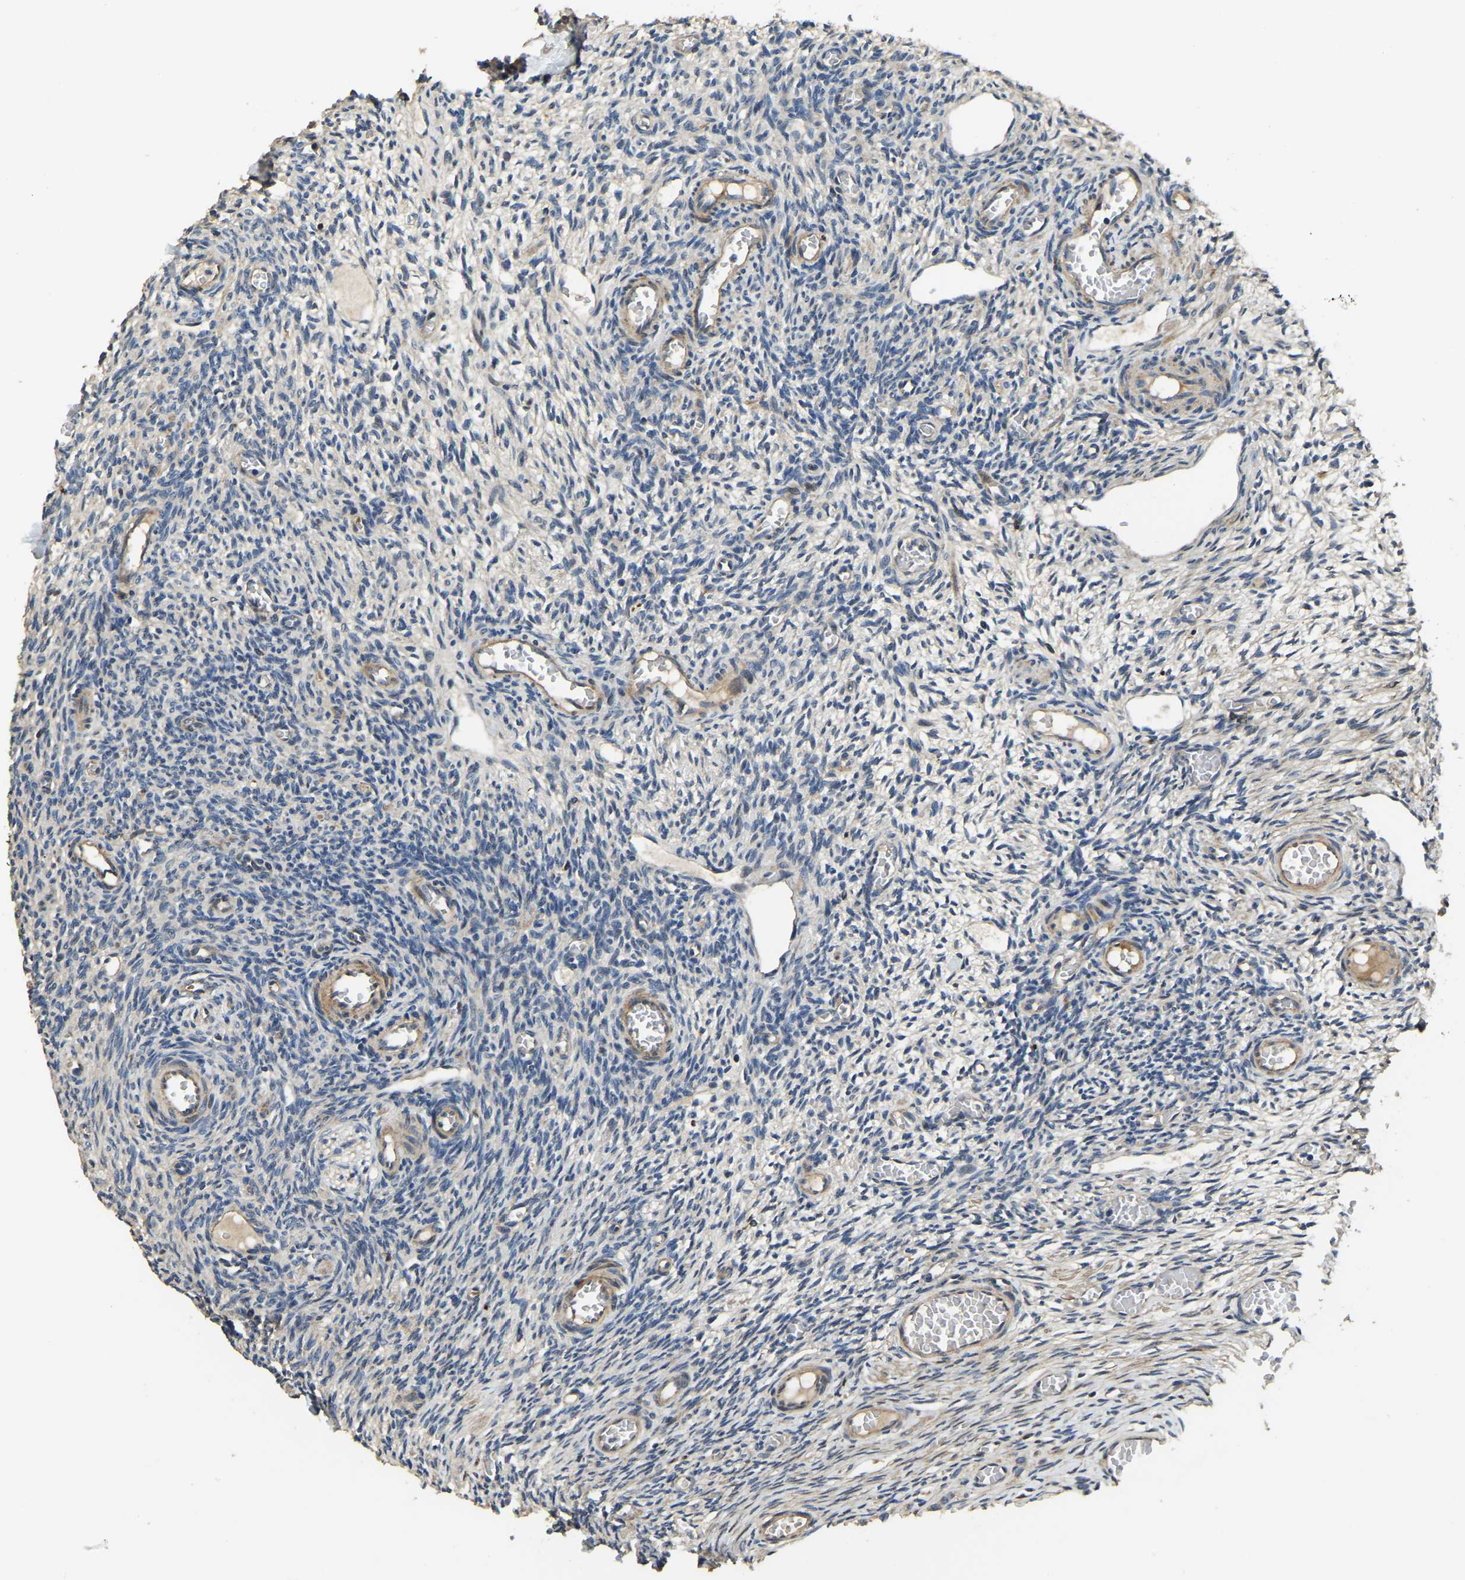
{"staining": {"intensity": "weak", "quantity": "25%-75%", "location": "cytoplasmic/membranous"}, "tissue": "ovary", "cell_type": "Ovarian stroma cells", "image_type": "normal", "snomed": [{"axis": "morphology", "description": "Normal tissue, NOS"}, {"axis": "topography", "description": "Ovary"}], "caption": "IHC (DAB) staining of benign human ovary exhibits weak cytoplasmic/membranous protein positivity in about 25%-75% of ovarian stroma cells. The staining was performed using DAB to visualize the protein expression in brown, while the nuclei were stained in blue with hematoxylin (Magnification: 20x).", "gene": "RNF39", "patient": {"sex": "female", "age": 27}}